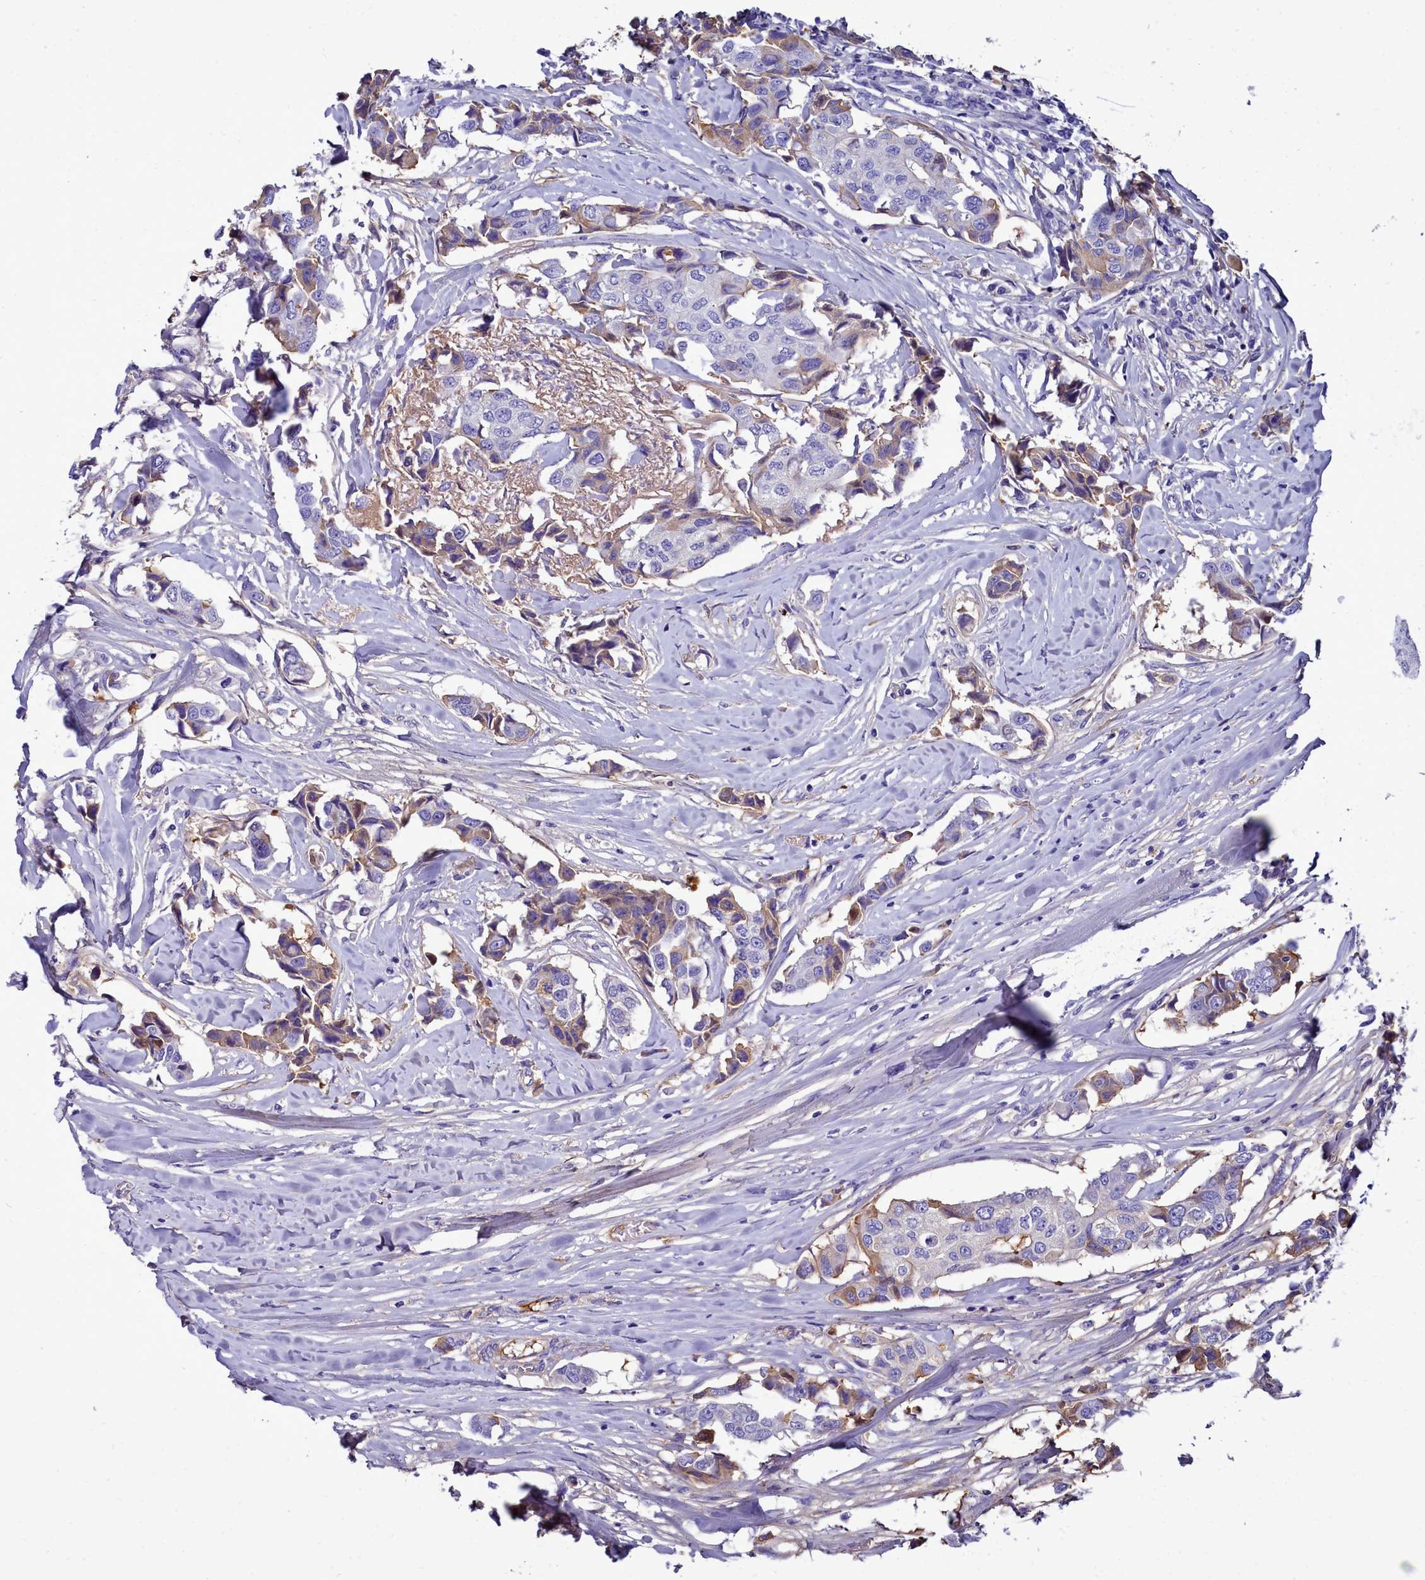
{"staining": {"intensity": "moderate", "quantity": "25%-75%", "location": "cytoplasmic/membranous,nuclear"}, "tissue": "breast cancer", "cell_type": "Tumor cells", "image_type": "cancer", "snomed": [{"axis": "morphology", "description": "Duct carcinoma"}, {"axis": "topography", "description": "Breast"}], "caption": "An image of human intraductal carcinoma (breast) stained for a protein exhibits moderate cytoplasmic/membranous and nuclear brown staining in tumor cells.", "gene": "H1-7", "patient": {"sex": "female", "age": 80}}